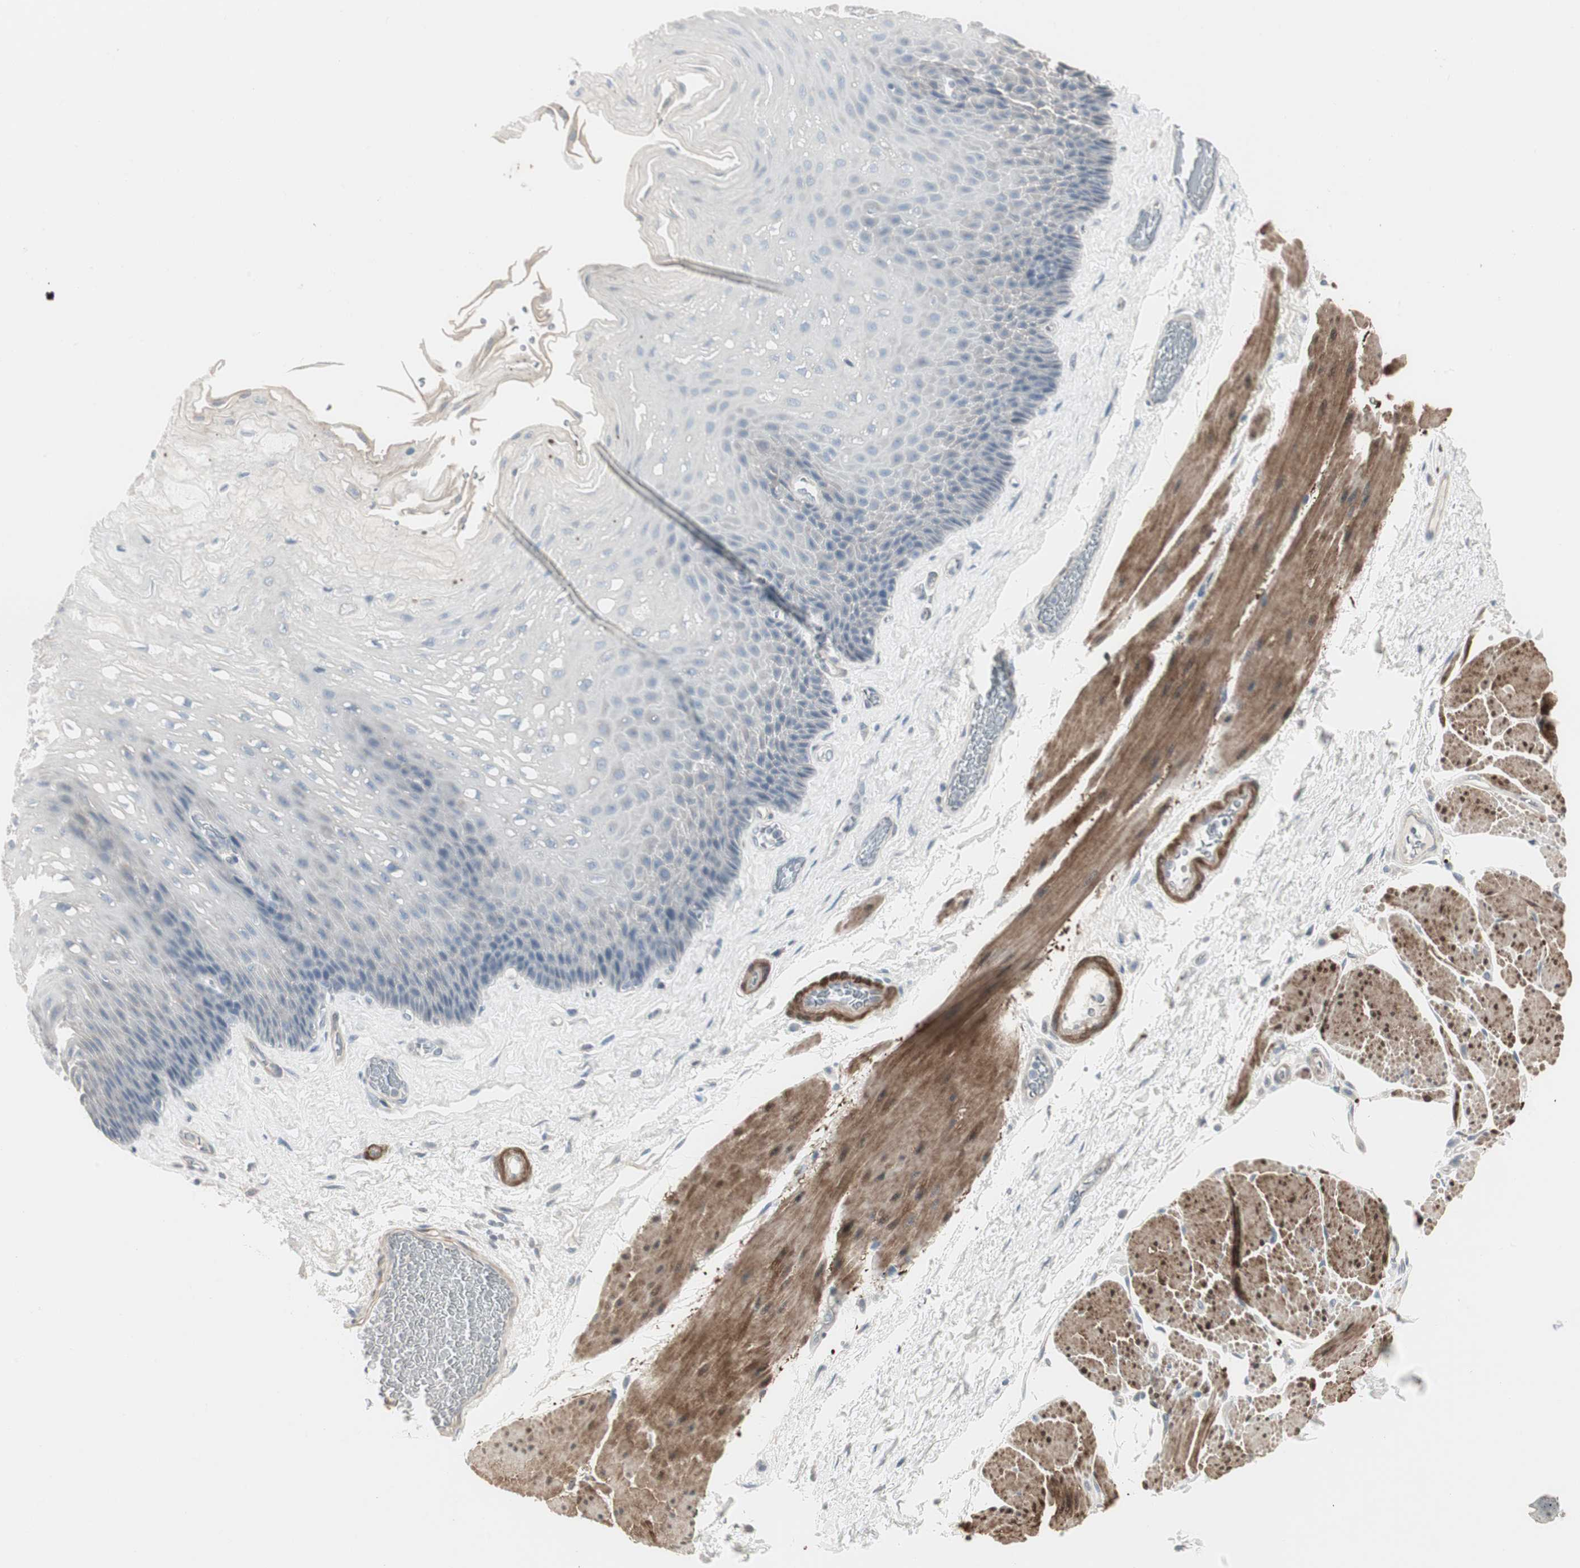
{"staining": {"intensity": "negative", "quantity": "none", "location": "none"}, "tissue": "esophagus", "cell_type": "Squamous epithelial cells", "image_type": "normal", "snomed": [{"axis": "morphology", "description": "Normal tissue, NOS"}, {"axis": "topography", "description": "Esophagus"}], "caption": "Immunohistochemistry (IHC) histopathology image of benign esophagus: esophagus stained with DAB demonstrates no significant protein positivity in squamous epithelial cells. The staining was performed using DAB (3,3'-diaminobenzidine) to visualize the protein expression in brown, while the nuclei were stained in blue with hematoxylin (Magnification: 20x).", "gene": "DMPK", "patient": {"sex": "female", "age": 72}}